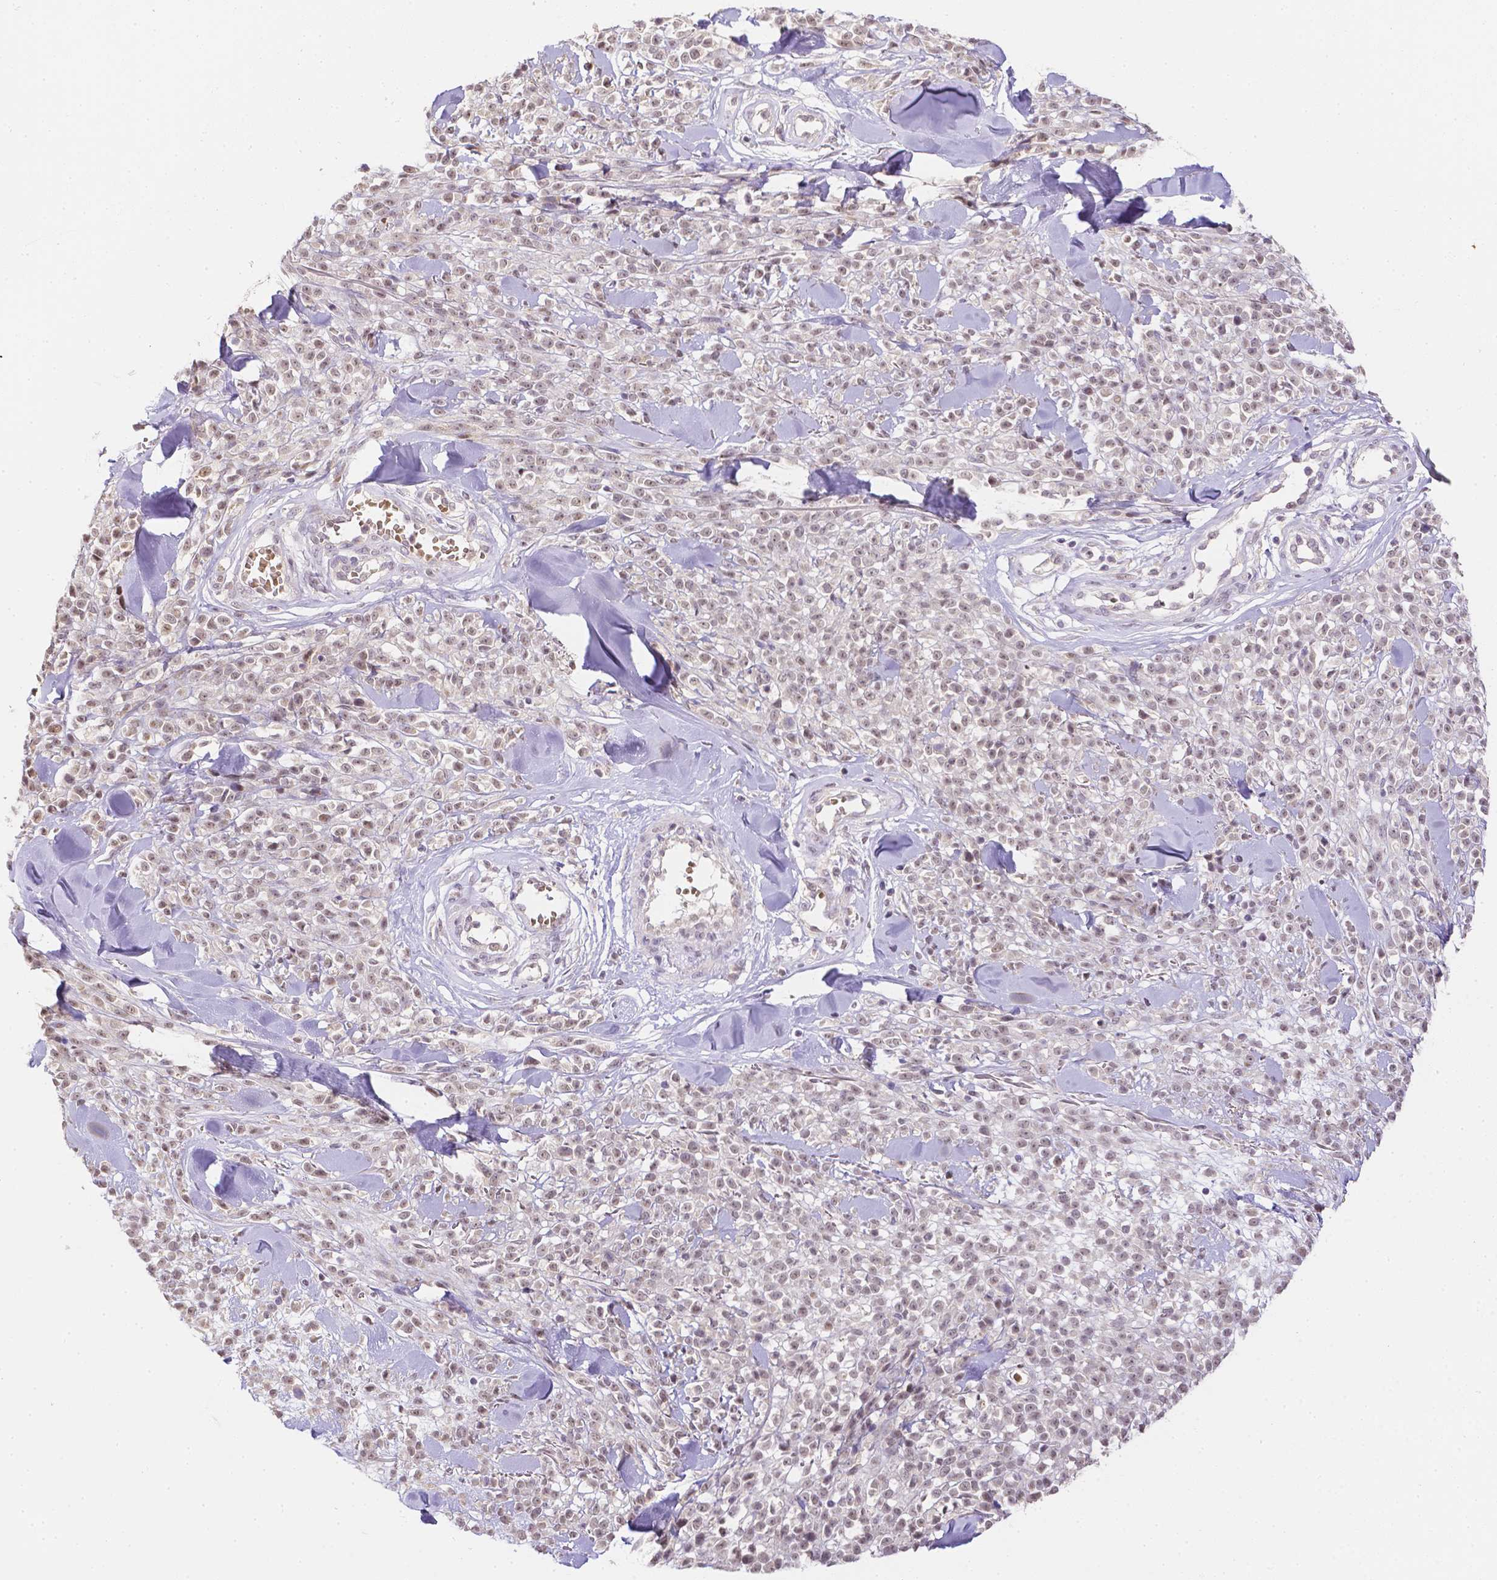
{"staining": {"intensity": "weak", "quantity": "25%-75%", "location": "nuclear"}, "tissue": "melanoma", "cell_type": "Tumor cells", "image_type": "cancer", "snomed": [{"axis": "morphology", "description": "Malignant melanoma, NOS"}, {"axis": "topography", "description": "Skin"}, {"axis": "topography", "description": "Skin of trunk"}], "caption": "Melanoma stained for a protein (brown) shows weak nuclear positive staining in approximately 25%-75% of tumor cells.", "gene": "ZNF280B", "patient": {"sex": "male", "age": 74}}